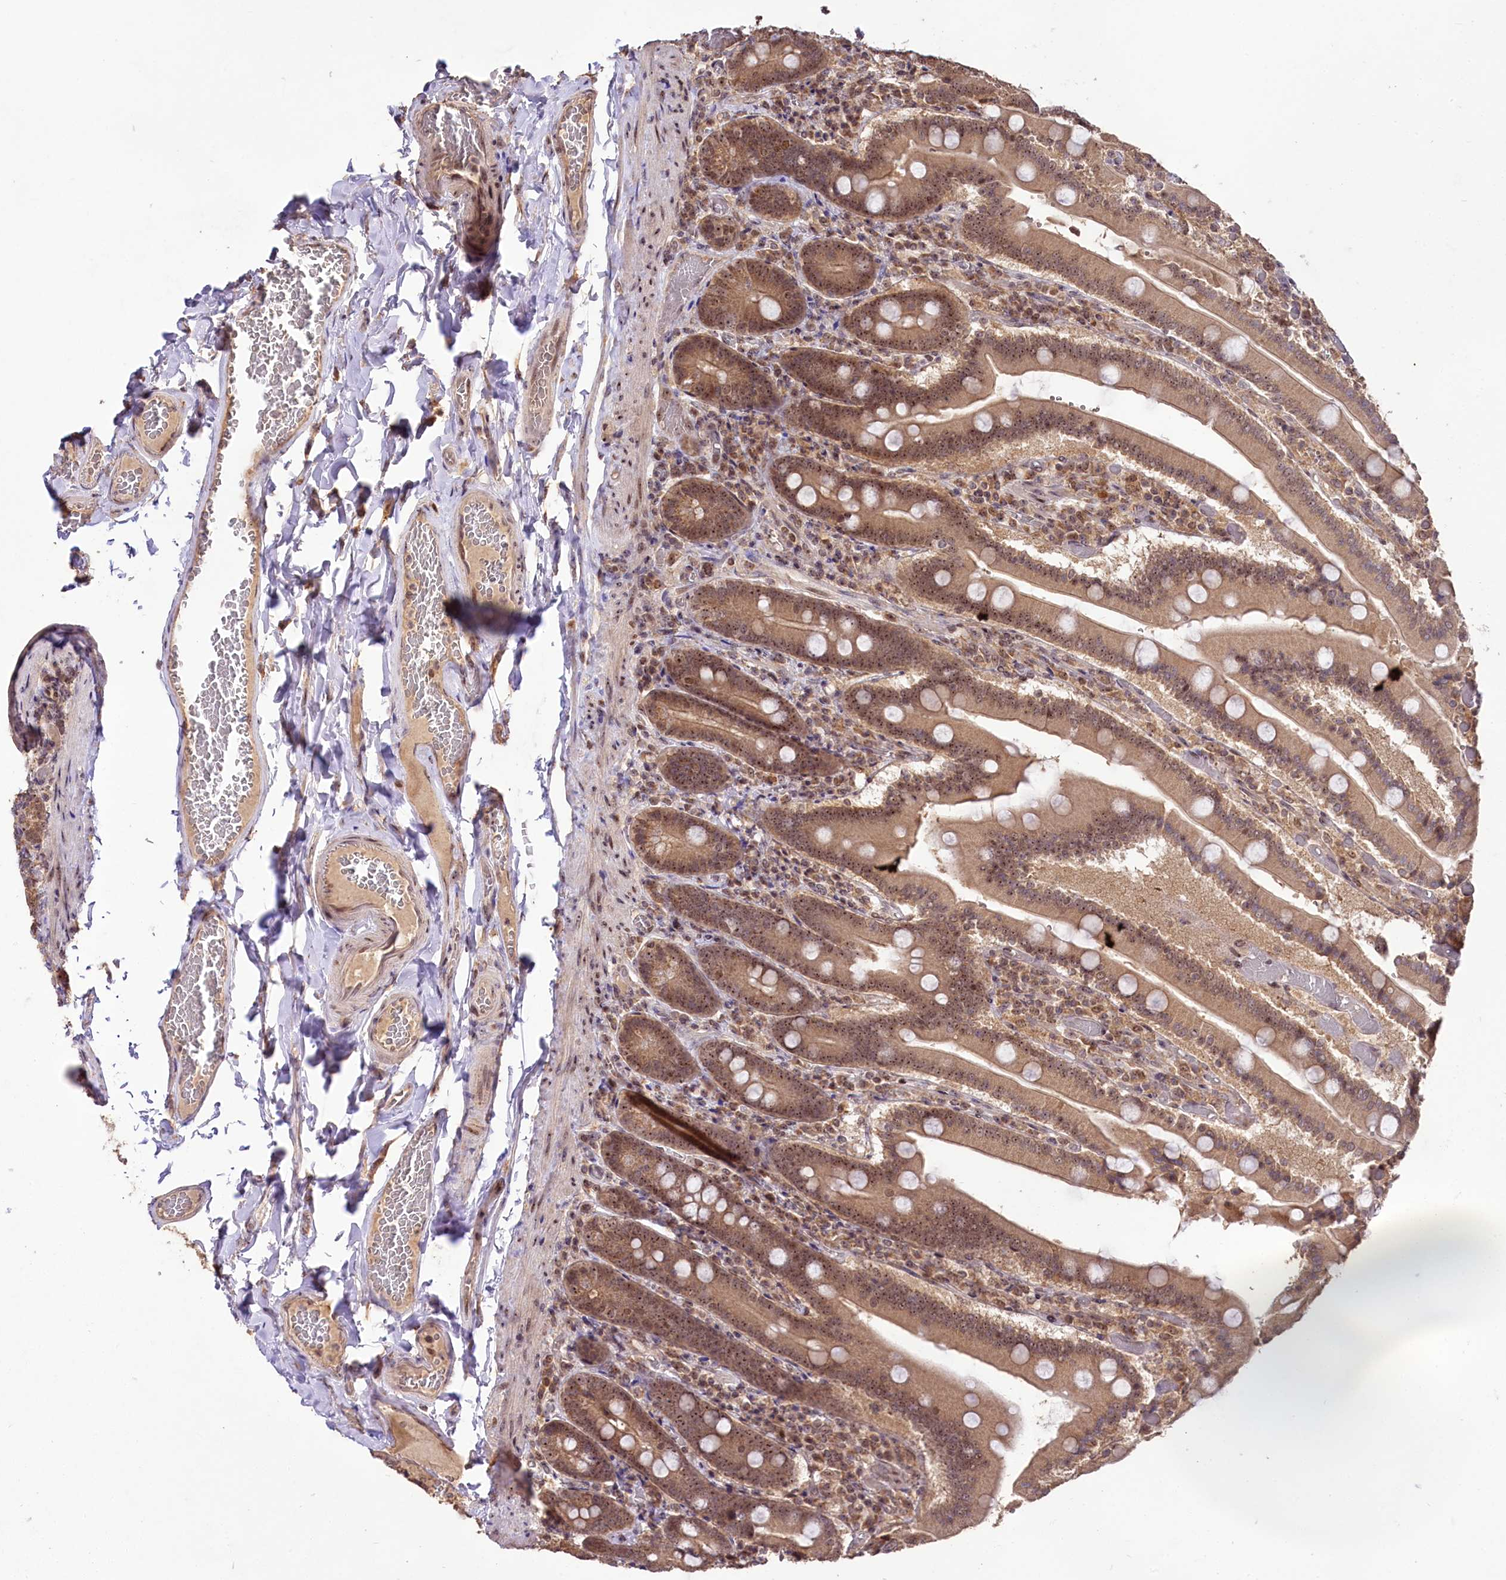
{"staining": {"intensity": "moderate", "quantity": ">75%", "location": "cytoplasmic/membranous,nuclear"}, "tissue": "duodenum", "cell_type": "Glandular cells", "image_type": "normal", "snomed": [{"axis": "morphology", "description": "Normal tissue, NOS"}, {"axis": "topography", "description": "Duodenum"}], "caption": "Normal duodenum shows moderate cytoplasmic/membranous,nuclear staining in about >75% of glandular cells.", "gene": "RRP8", "patient": {"sex": "female", "age": 62}}